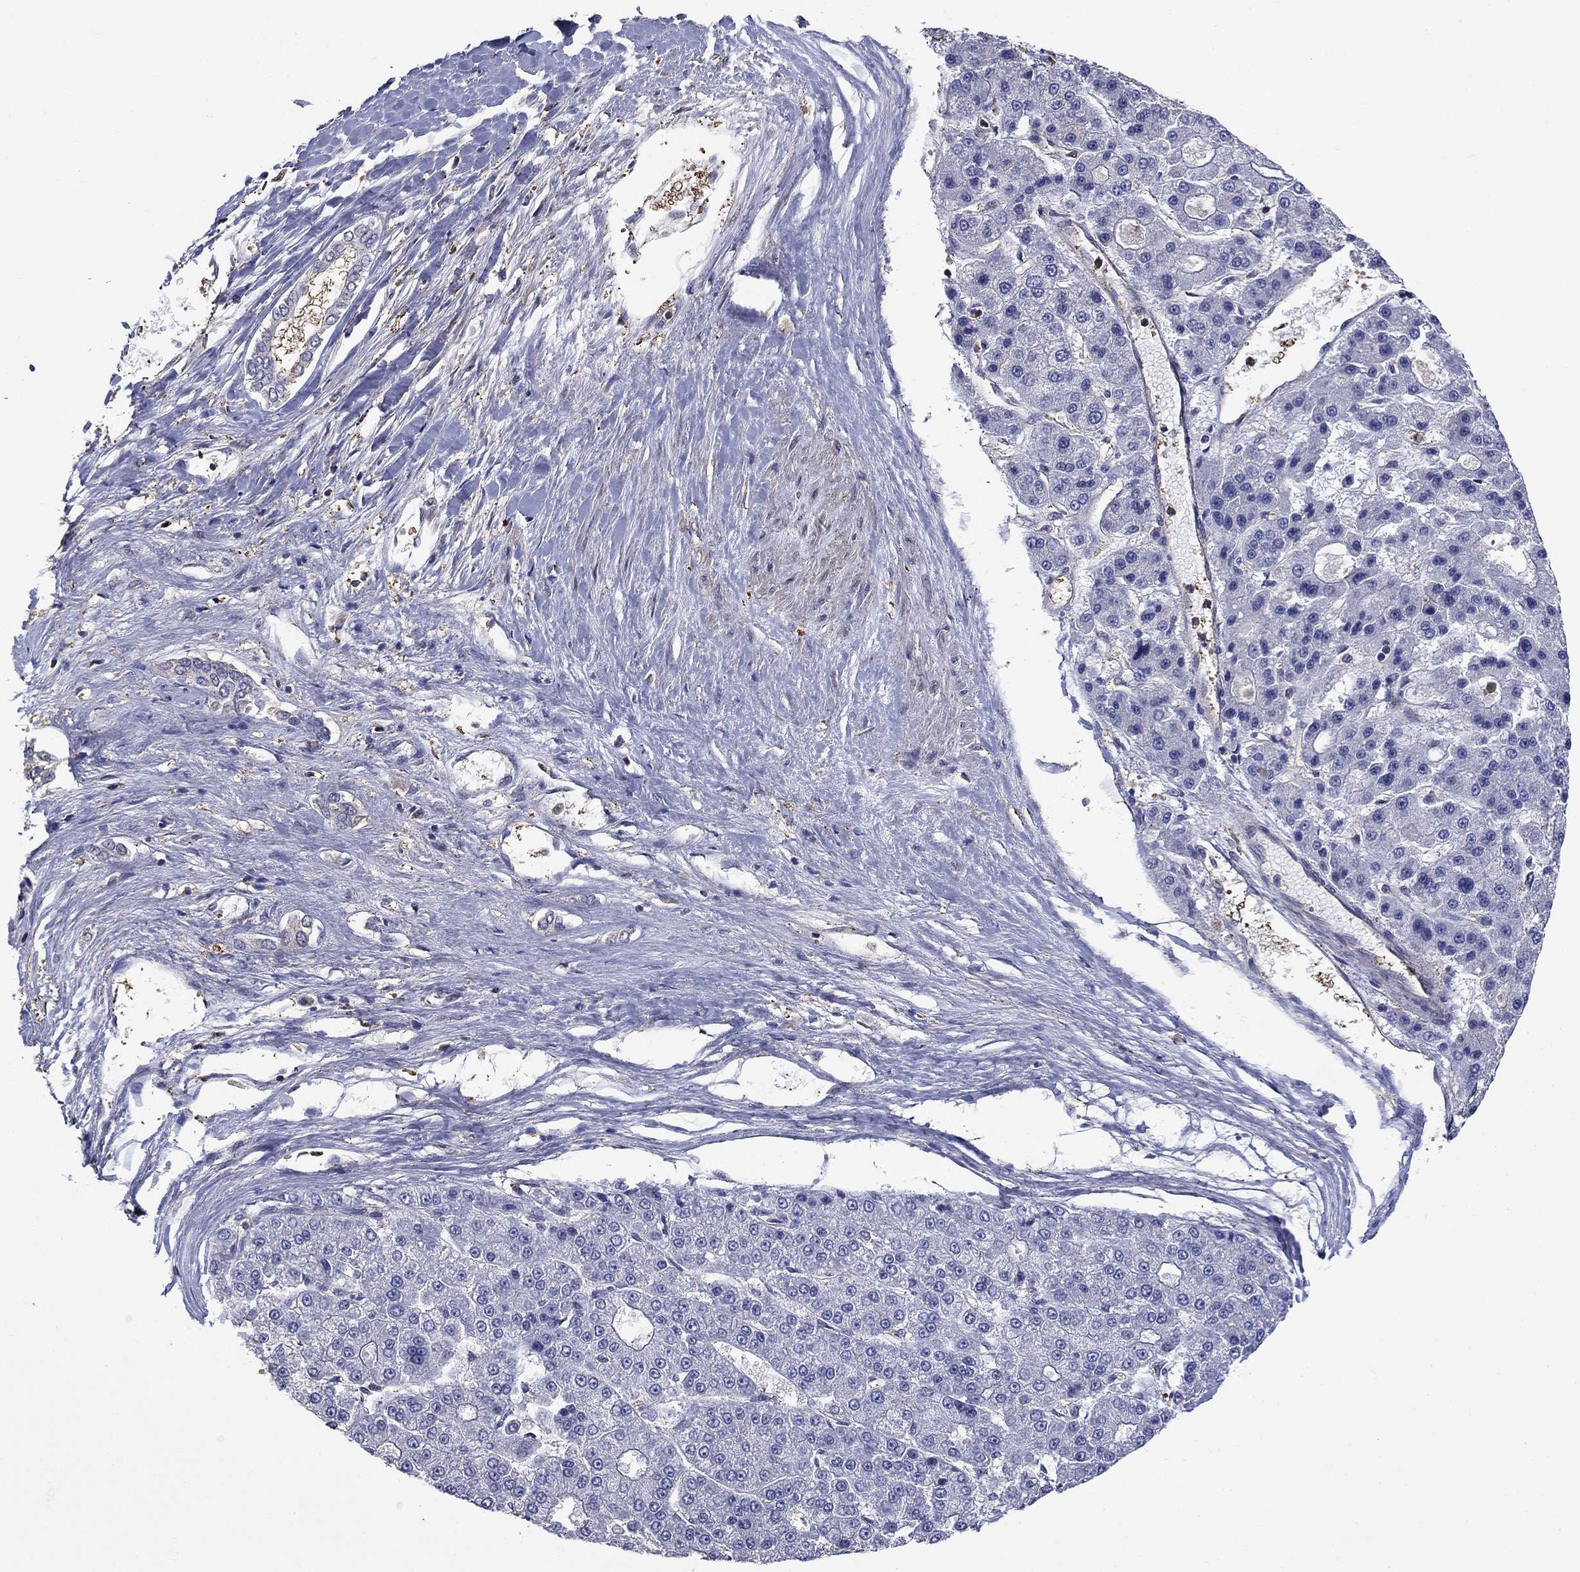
{"staining": {"intensity": "negative", "quantity": "none", "location": "none"}, "tissue": "liver cancer", "cell_type": "Tumor cells", "image_type": "cancer", "snomed": [{"axis": "morphology", "description": "Carcinoma, Hepatocellular, NOS"}, {"axis": "topography", "description": "Liver"}], "caption": "This photomicrograph is of hepatocellular carcinoma (liver) stained with IHC to label a protein in brown with the nuclei are counter-stained blue. There is no expression in tumor cells.", "gene": "DVL1", "patient": {"sex": "male", "age": 70}}